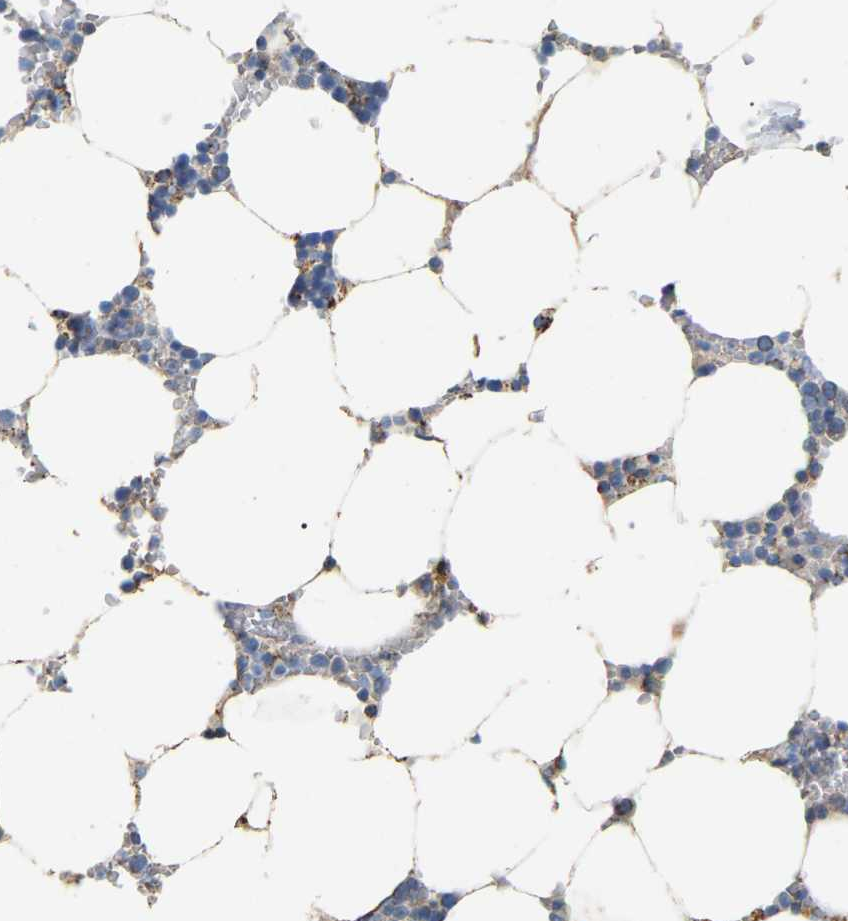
{"staining": {"intensity": "weak", "quantity": "25%-75%", "location": "cytoplasmic/membranous"}, "tissue": "bone marrow", "cell_type": "Hematopoietic cells", "image_type": "normal", "snomed": [{"axis": "morphology", "description": "Normal tissue, NOS"}, {"axis": "topography", "description": "Bone marrow"}], "caption": "Weak cytoplasmic/membranous expression for a protein is identified in approximately 25%-75% of hematopoietic cells of unremarkable bone marrow using immunohistochemistry.", "gene": "HIBADH", "patient": {"sex": "male", "age": 70}}